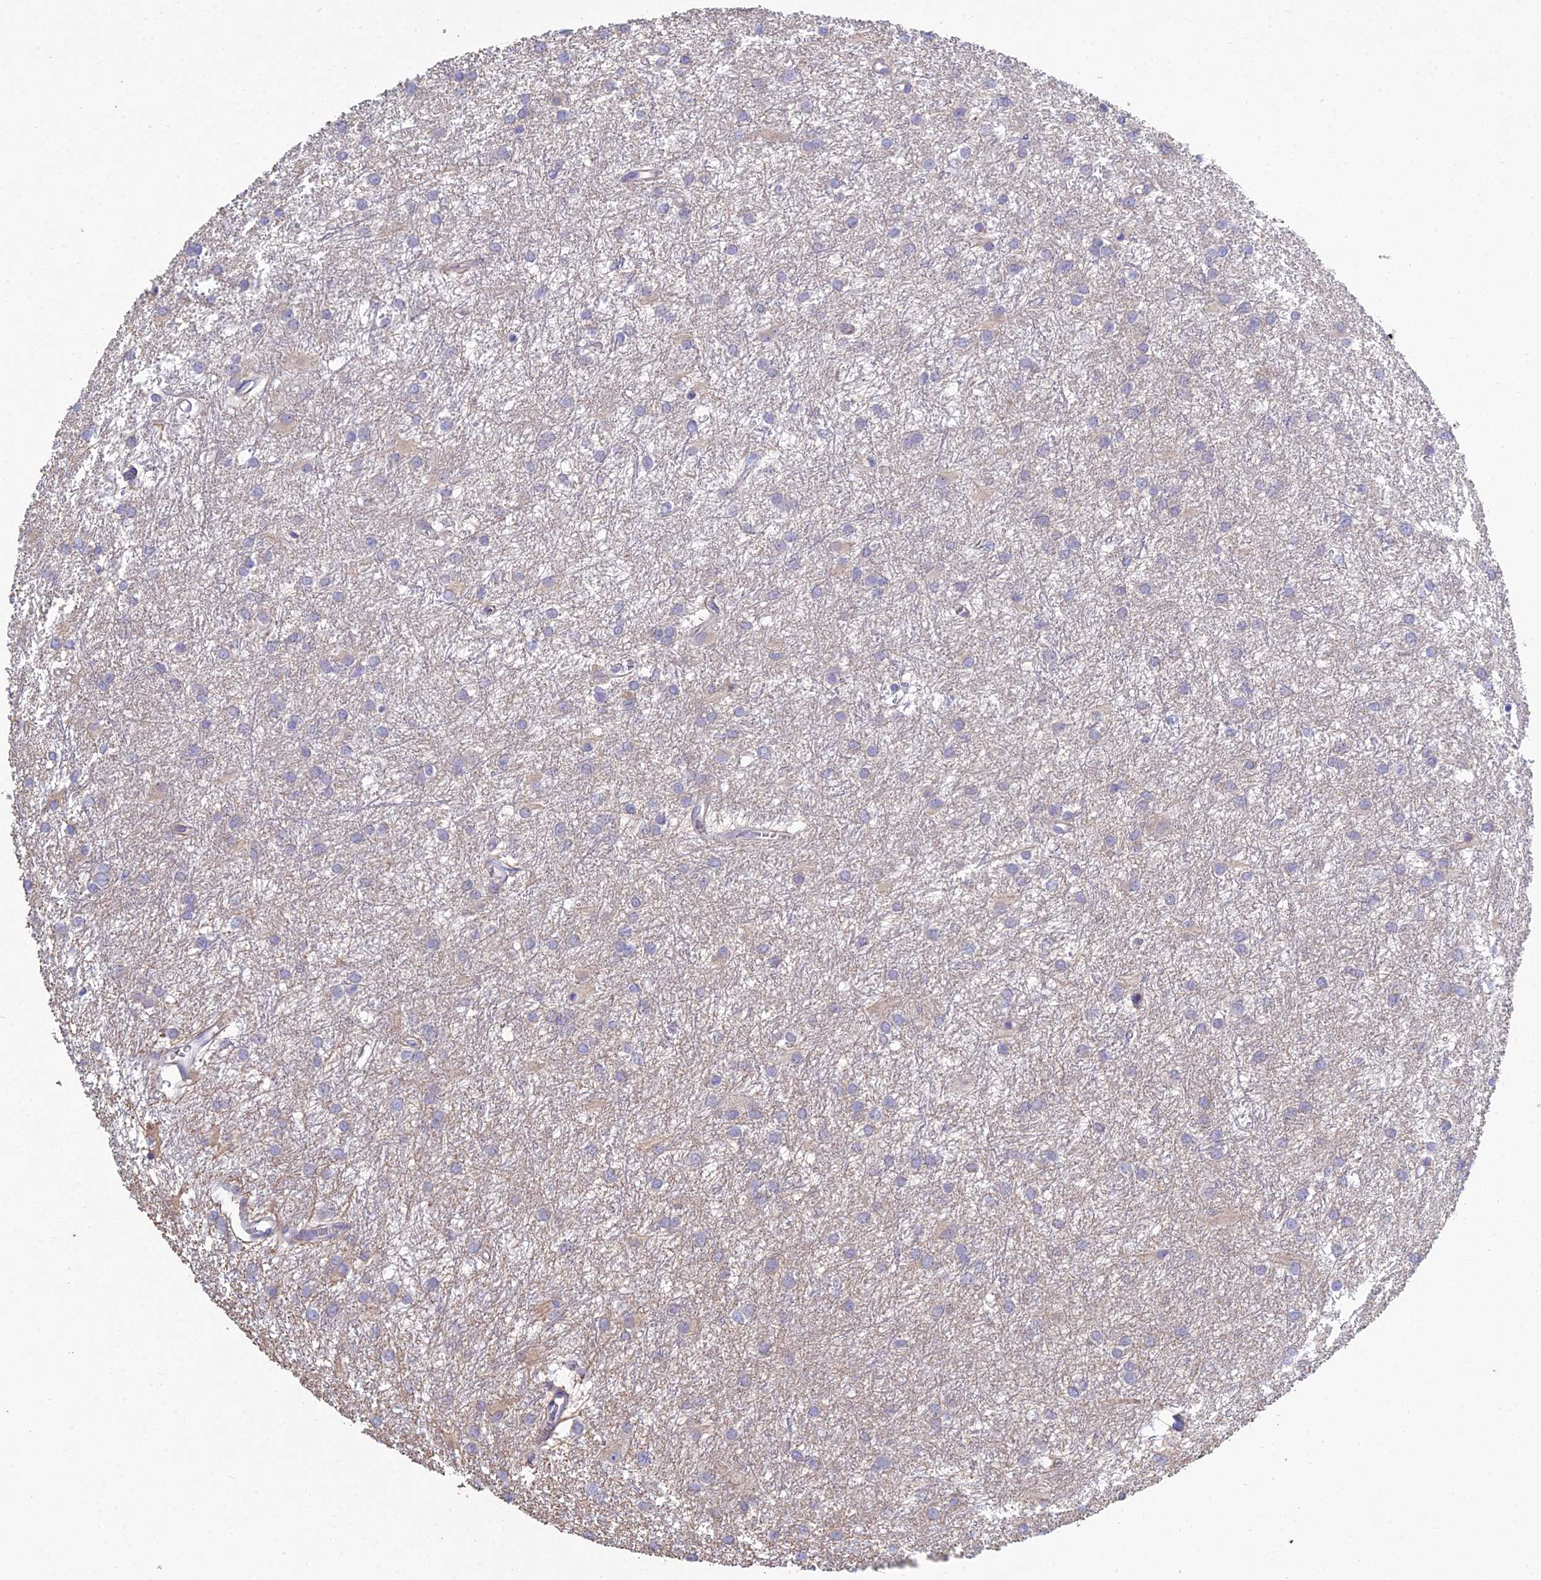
{"staining": {"intensity": "negative", "quantity": "none", "location": "none"}, "tissue": "glioma", "cell_type": "Tumor cells", "image_type": "cancer", "snomed": [{"axis": "morphology", "description": "Glioma, malignant, High grade"}, {"axis": "topography", "description": "Brain"}], "caption": "Tumor cells are negative for brown protein staining in high-grade glioma (malignant).", "gene": "METTL26", "patient": {"sex": "female", "age": 50}}